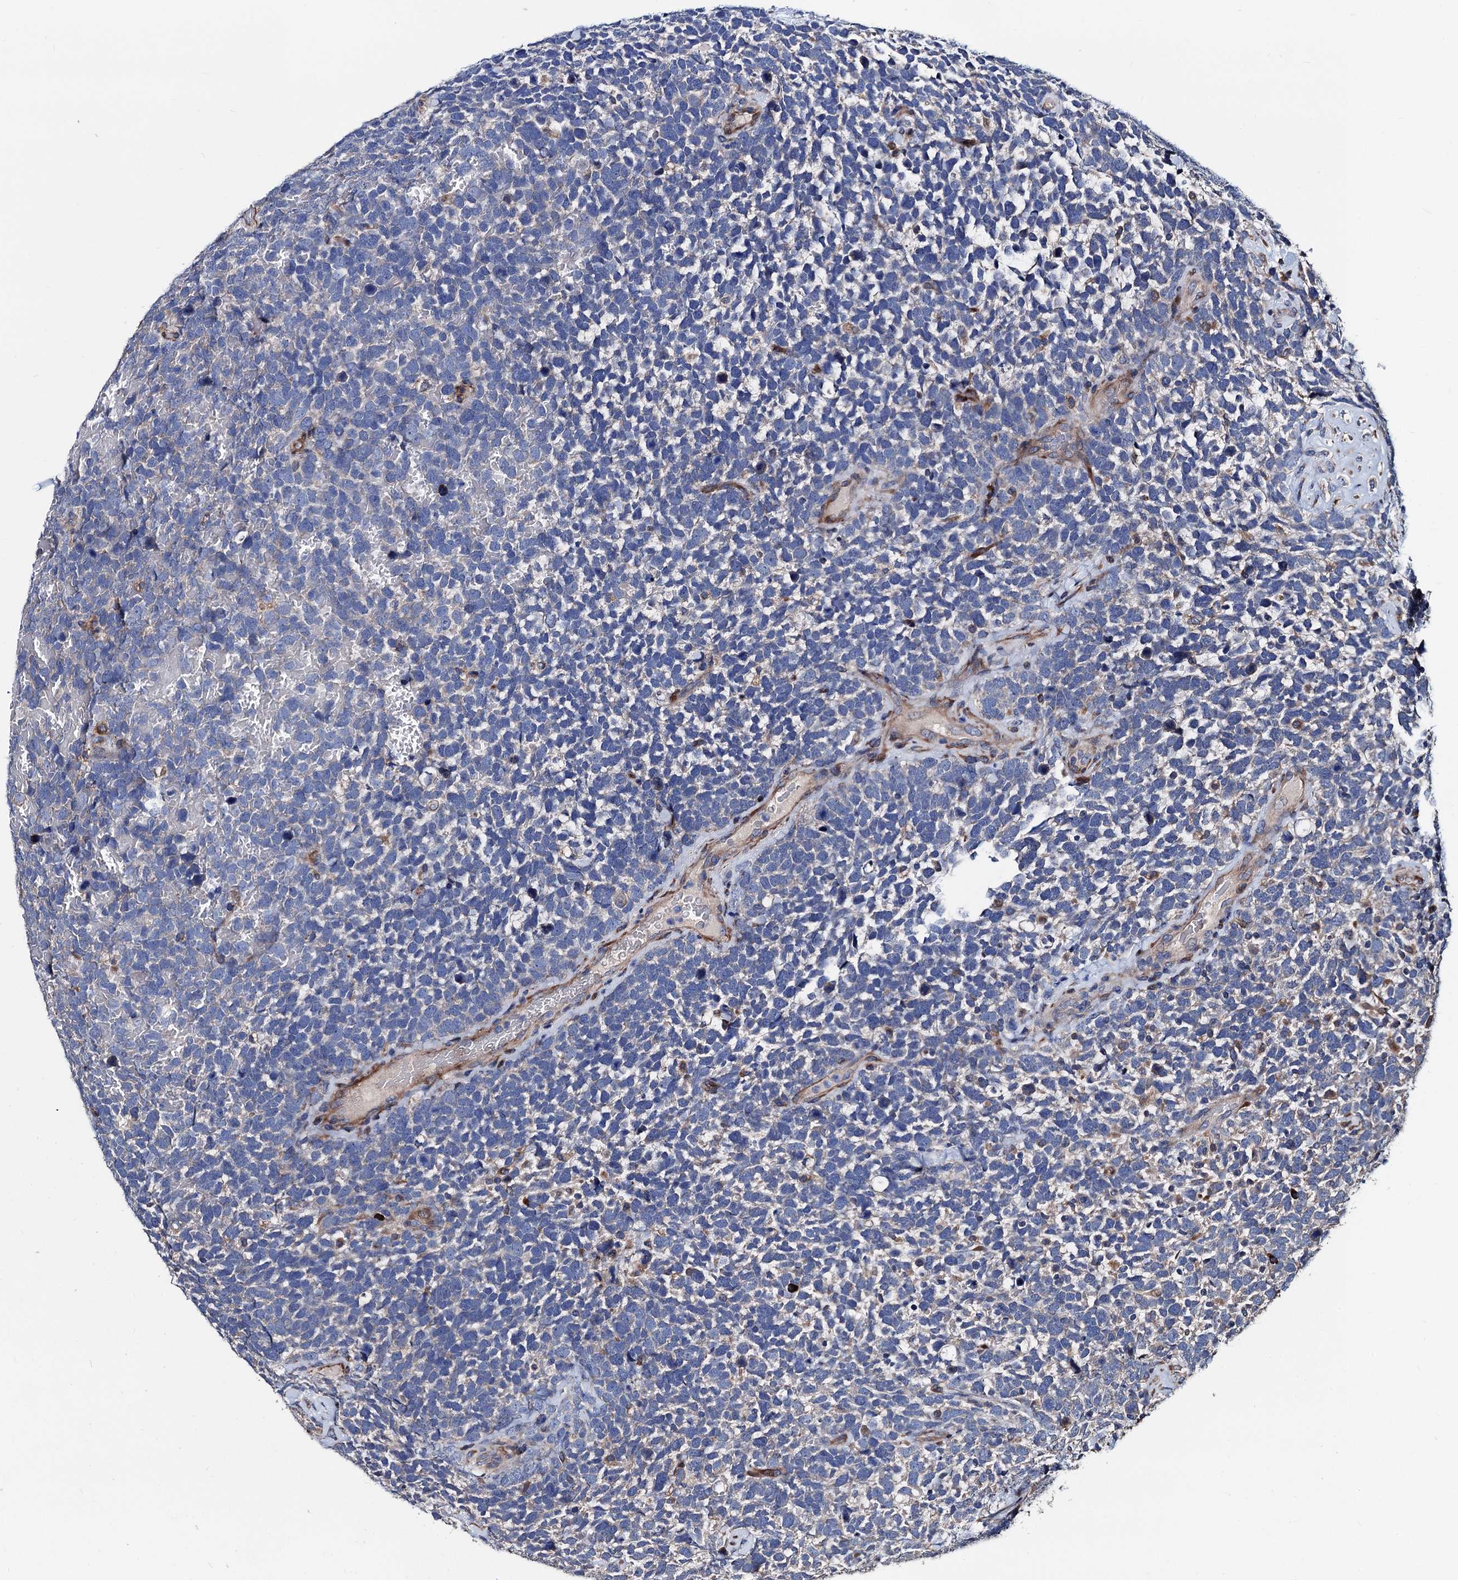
{"staining": {"intensity": "negative", "quantity": "none", "location": "none"}, "tissue": "urothelial cancer", "cell_type": "Tumor cells", "image_type": "cancer", "snomed": [{"axis": "morphology", "description": "Urothelial carcinoma, High grade"}, {"axis": "topography", "description": "Urinary bladder"}], "caption": "There is no significant expression in tumor cells of urothelial cancer. Brightfield microscopy of immunohistochemistry (IHC) stained with DAB (3,3'-diaminobenzidine) (brown) and hematoxylin (blue), captured at high magnification.", "gene": "AKAP11", "patient": {"sex": "female", "age": 82}}